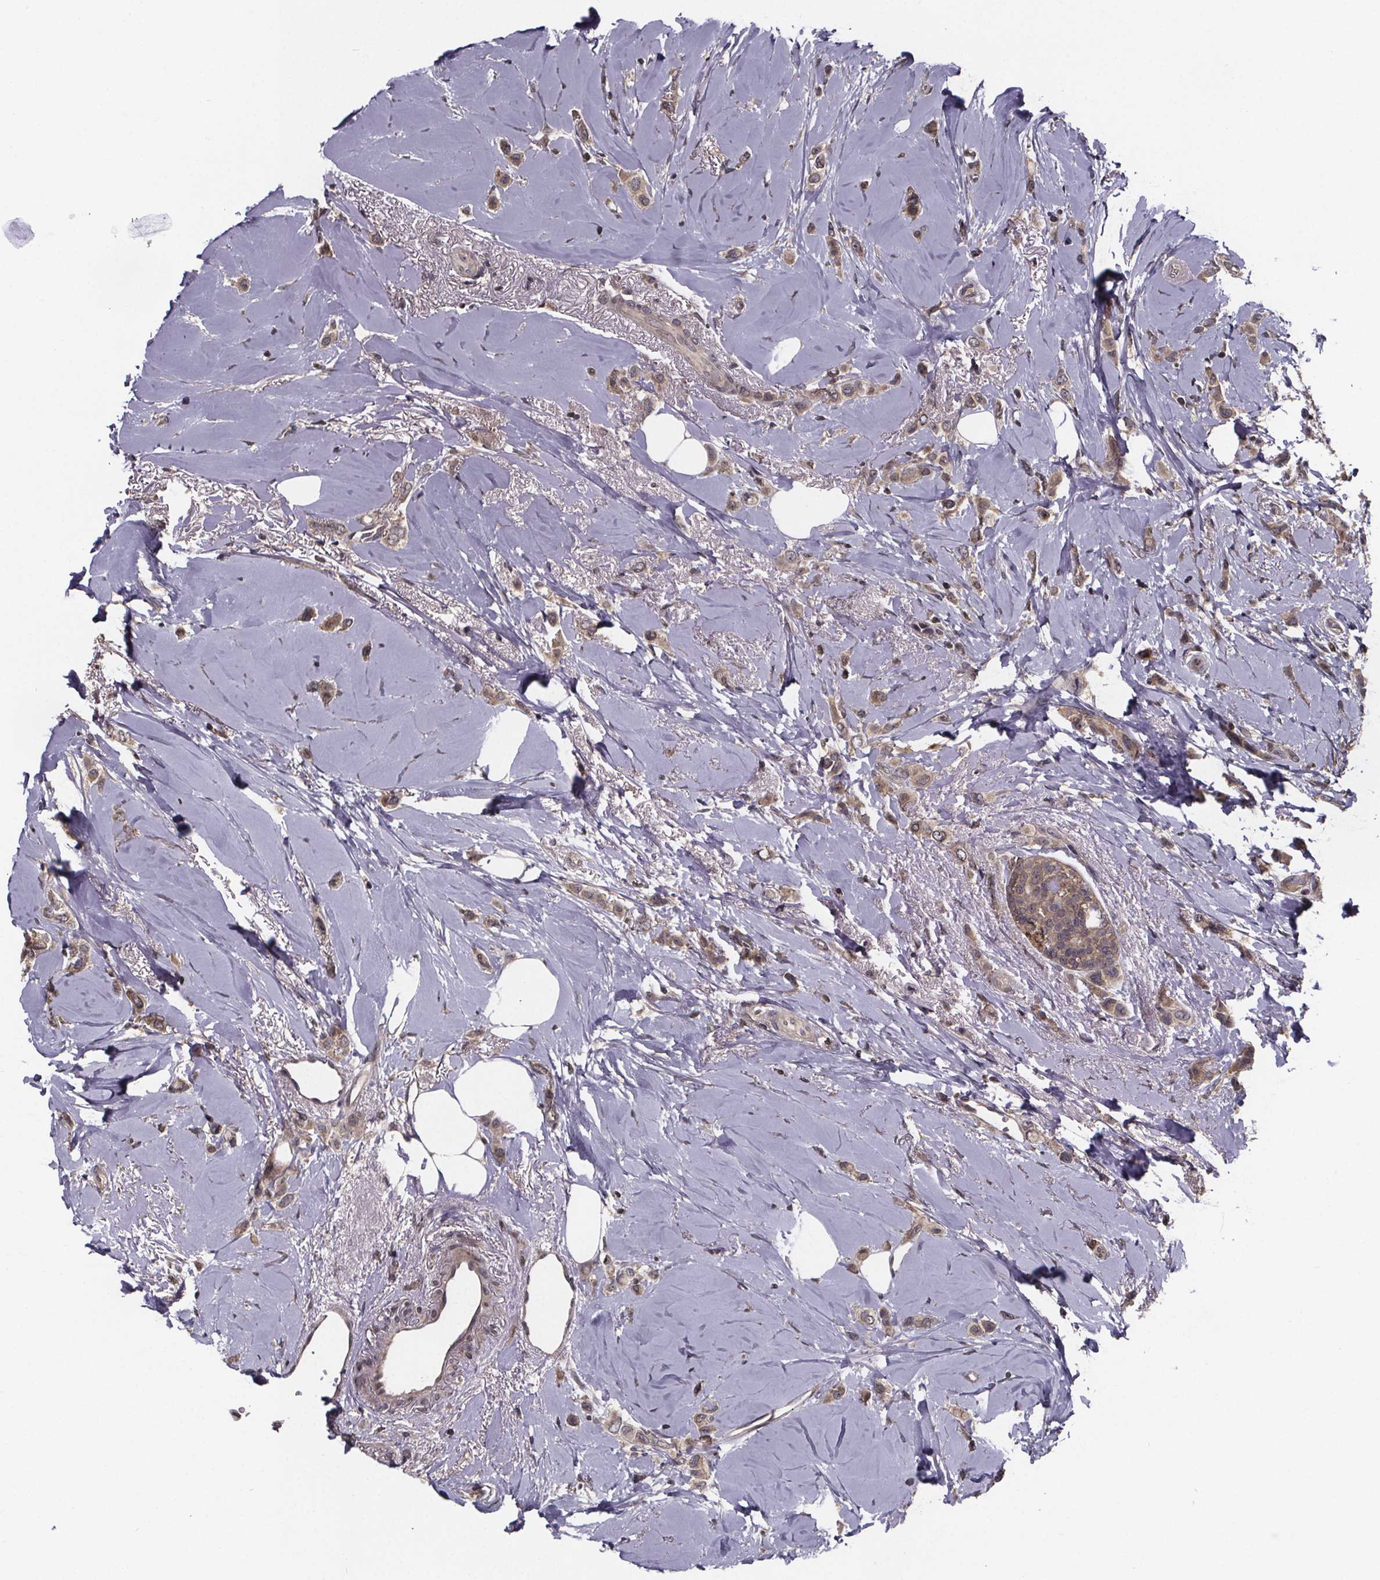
{"staining": {"intensity": "weak", "quantity": ">75%", "location": "cytoplasmic/membranous"}, "tissue": "breast cancer", "cell_type": "Tumor cells", "image_type": "cancer", "snomed": [{"axis": "morphology", "description": "Lobular carcinoma"}, {"axis": "topography", "description": "Breast"}], "caption": "High-magnification brightfield microscopy of breast cancer stained with DAB (3,3'-diaminobenzidine) (brown) and counterstained with hematoxylin (blue). tumor cells exhibit weak cytoplasmic/membranous expression is appreciated in about>75% of cells.", "gene": "FN3KRP", "patient": {"sex": "female", "age": 66}}